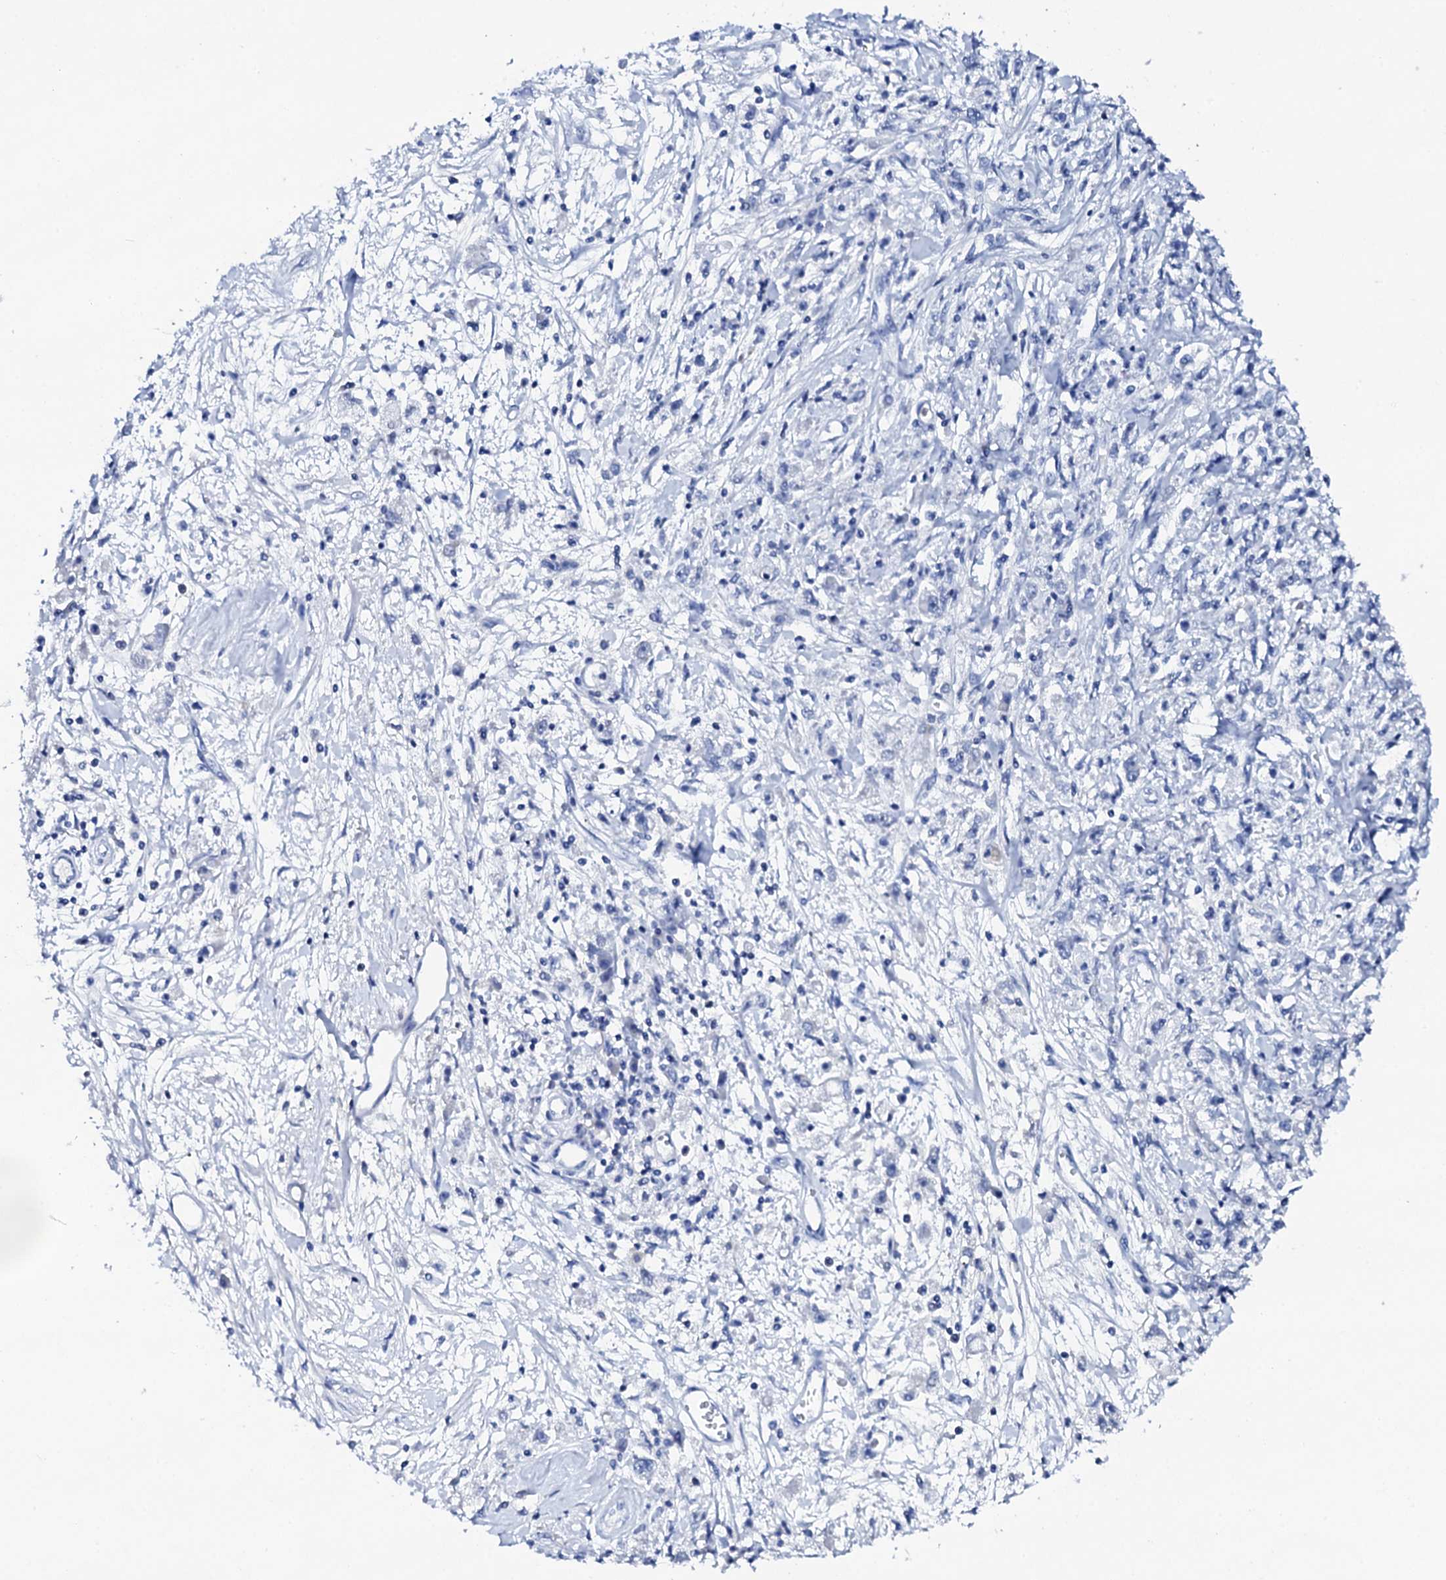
{"staining": {"intensity": "negative", "quantity": "none", "location": "none"}, "tissue": "stomach cancer", "cell_type": "Tumor cells", "image_type": "cancer", "snomed": [{"axis": "morphology", "description": "Adenocarcinoma, NOS"}, {"axis": "topography", "description": "Stomach"}], "caption": "This is an immunohistochemistry (IHC) histopathology image of human stomach cancer (adenocarcinoma). There is no positivity in tumor cells.", "gene": "FBXL16", "patient": {"sex": "female", "age": 59}}